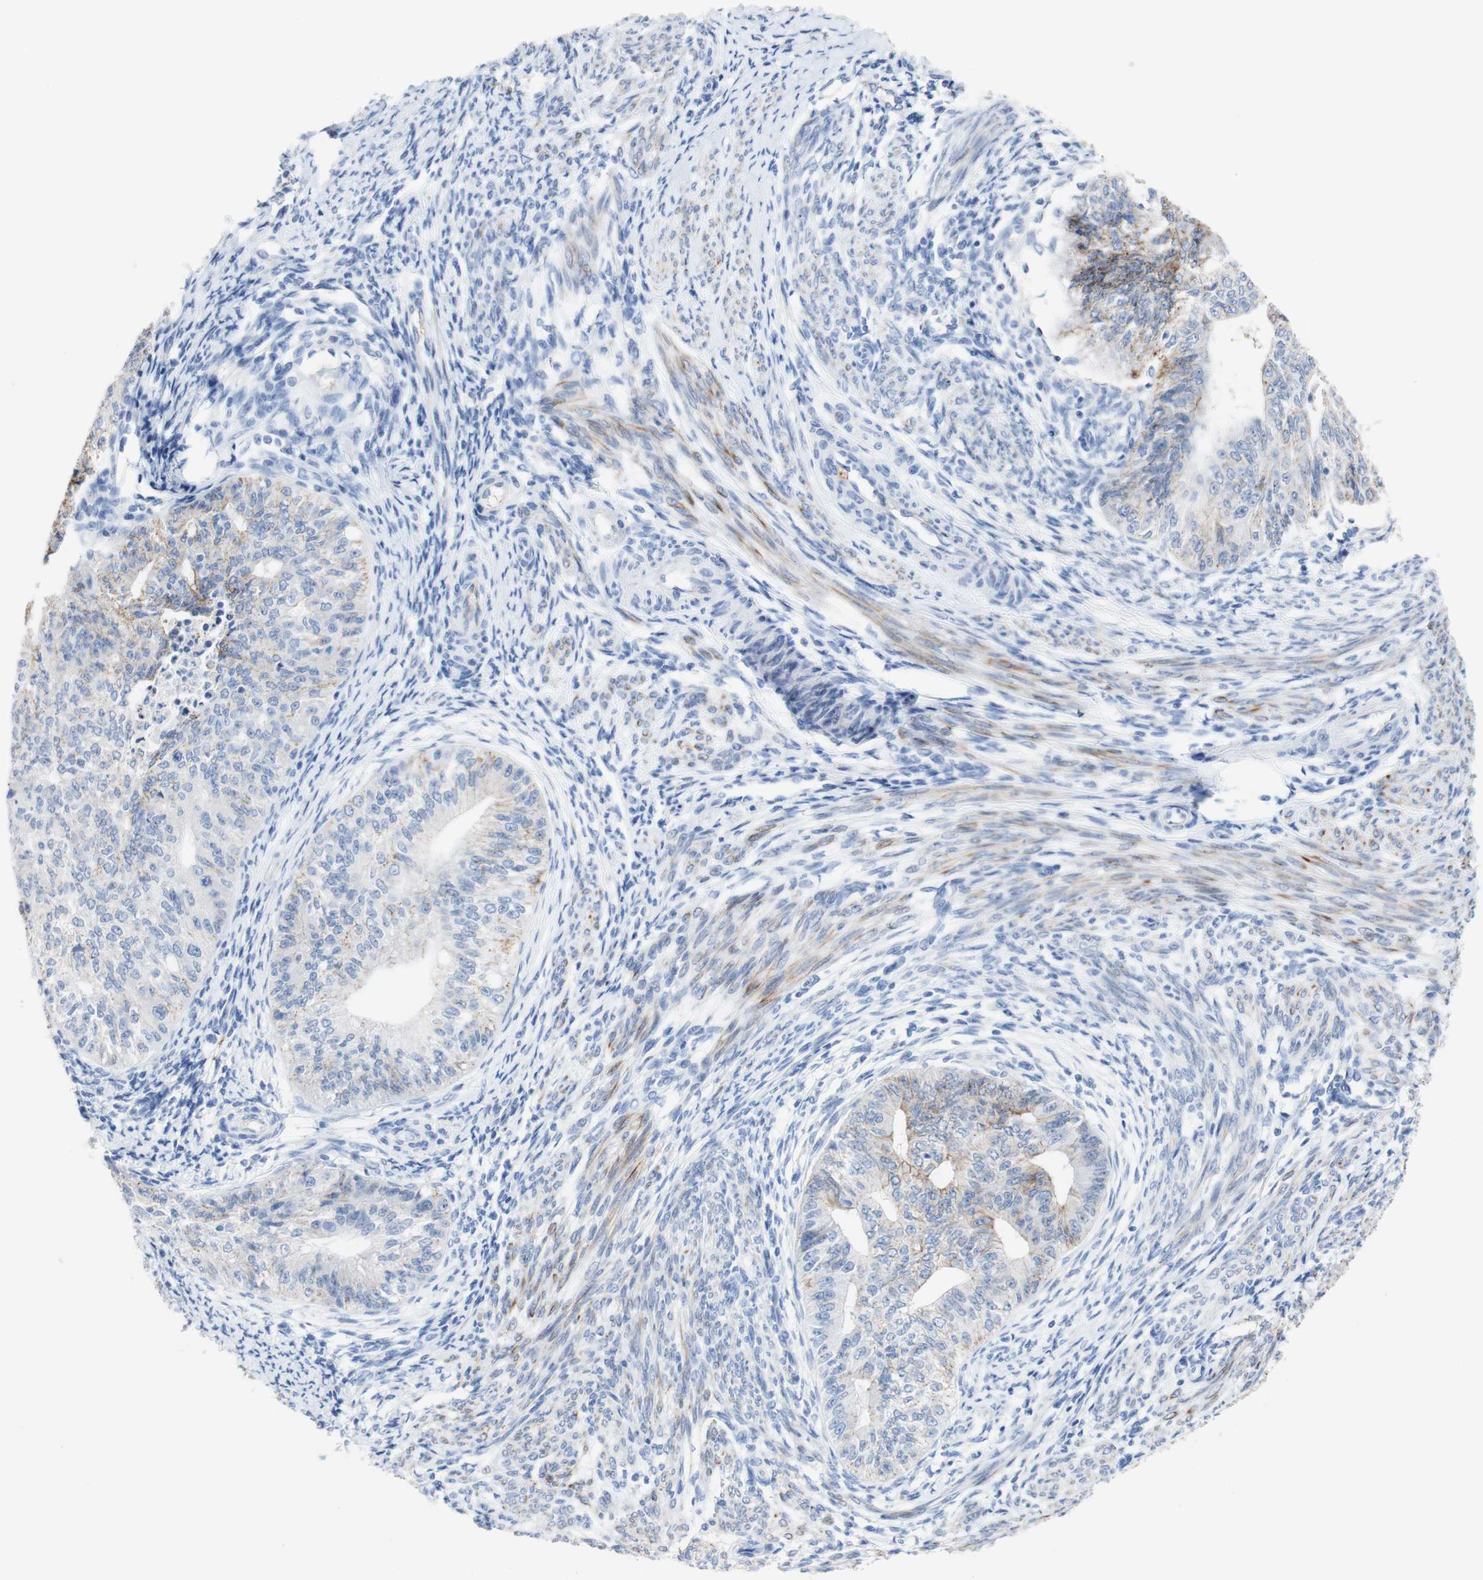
{"staining": {"intensity": "weak", "quantity": "<25%", "location": "cytoplasmic/membranous"}, "tissue": "endometrial cancer", "cell_type": "Tumor cells", "image_type": "cancer", "snomed": [{"axis": "morphology", "description": "Adenocarcinoma, NOS"}, {"axis": "topography", "description": "Endometrium"}], "caption": "The photomicrograph shows no significant positivity in tumor cells of endometrial cancer (adenocarcinoma). (Stains: DAB IHC with hematoxylin counter stain, Microscopy: brightfield microscopy at high magnification).", "gene": "DSC2", "patient": {"sex": "female", "age": 32}}